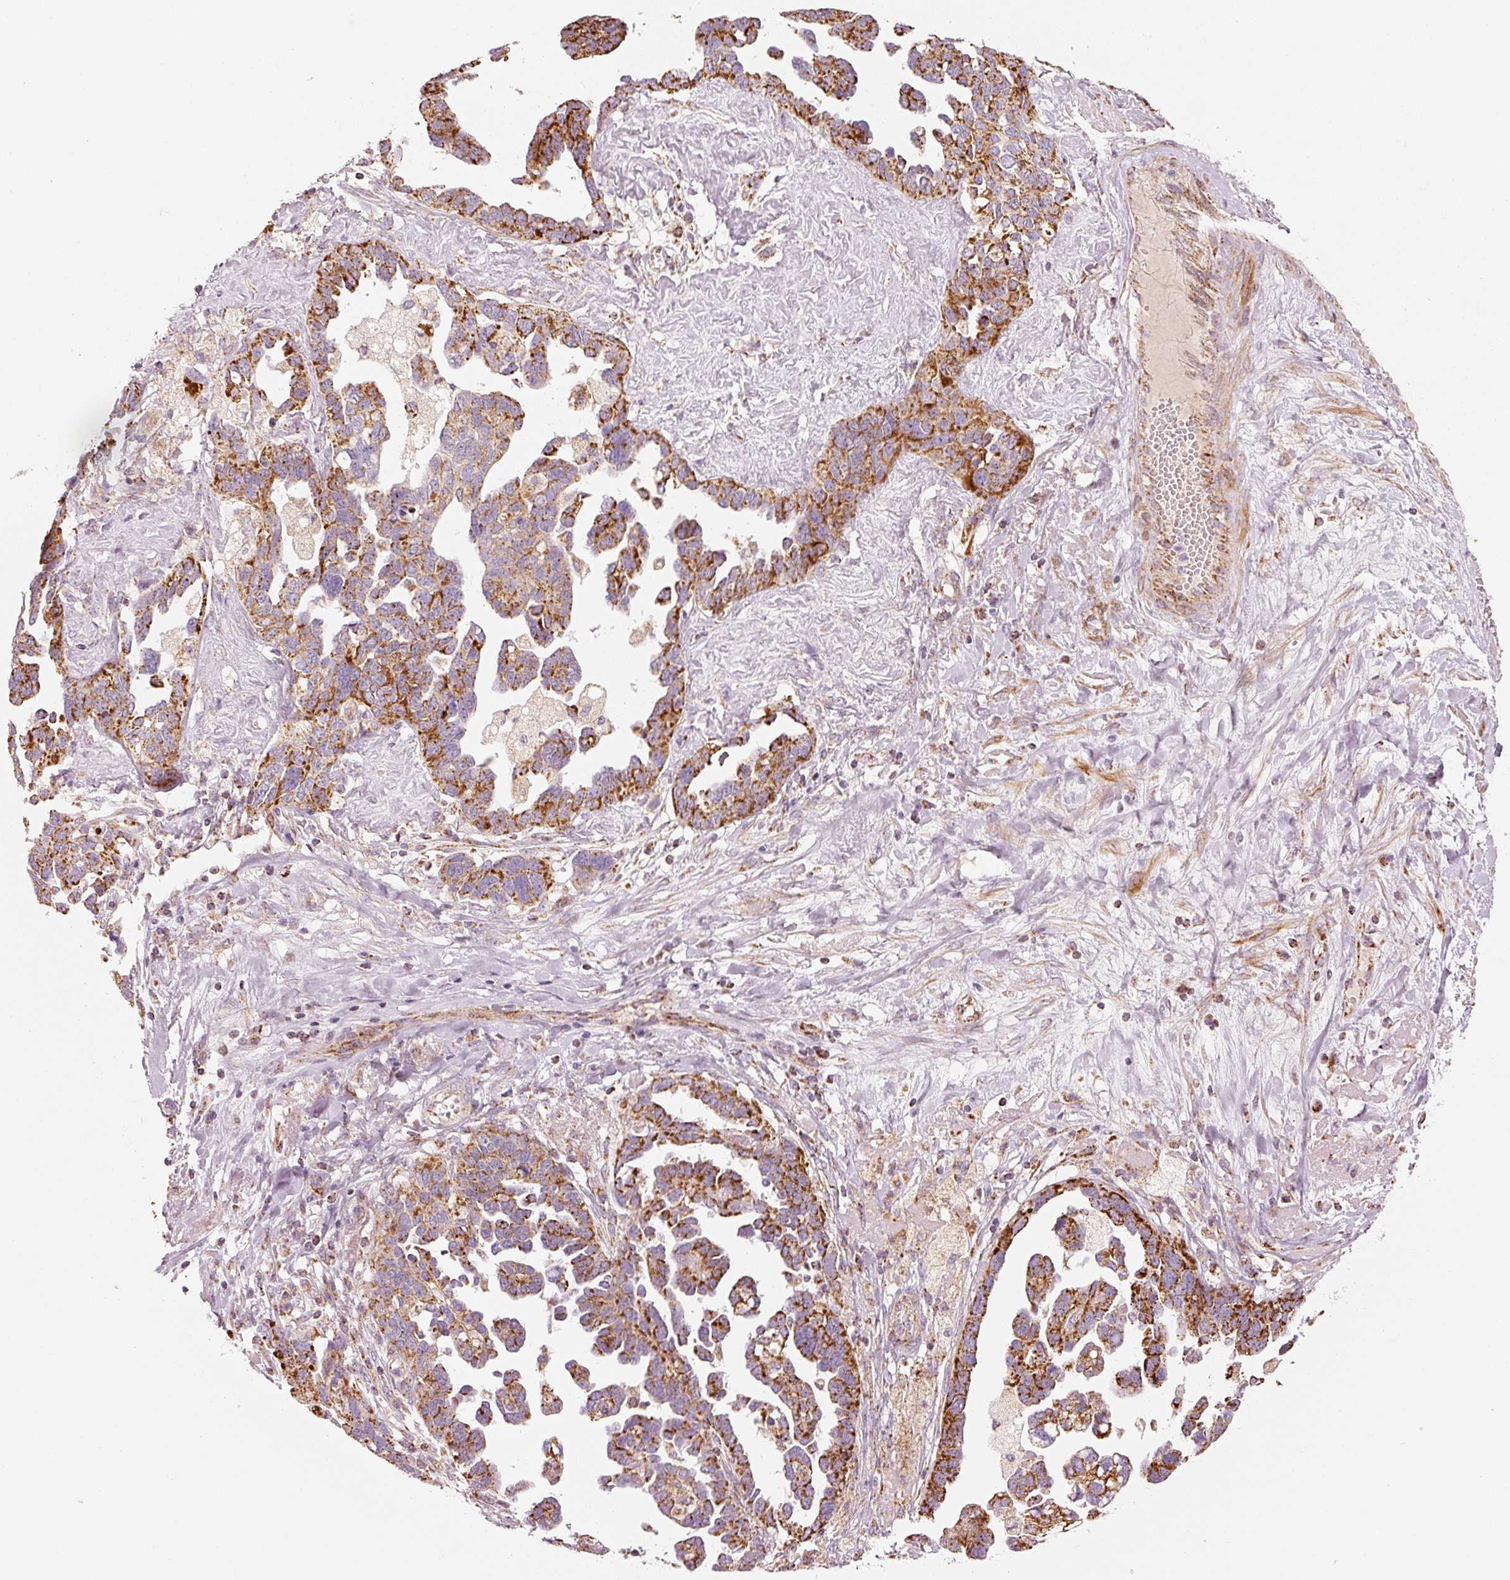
{"staining": {"intensity": "strong", "quantity": "25%-75%", "location": "cytoplasmic/membranous"}, "tissue": "ovarian cancer", "cell_type": "Tumor cells", "image_type": "cancer", "snomed": [{"axis": "morphology", "description": "Cystadenocarcinoma, serous, NOS"}, {"axis": "topography", "description": "Ovary"}], "caption": "High-magnification brightfield microscopy of ovarian cancer stained with DAB (brown) and counterstained with hematoxylin (blue). tumor cells exhibit strong cytoplasmic/membranous staining is seen in about25%-75% of cells.", "gene": "C17orf98", "patient": {"sex": "female", "age": 54}}